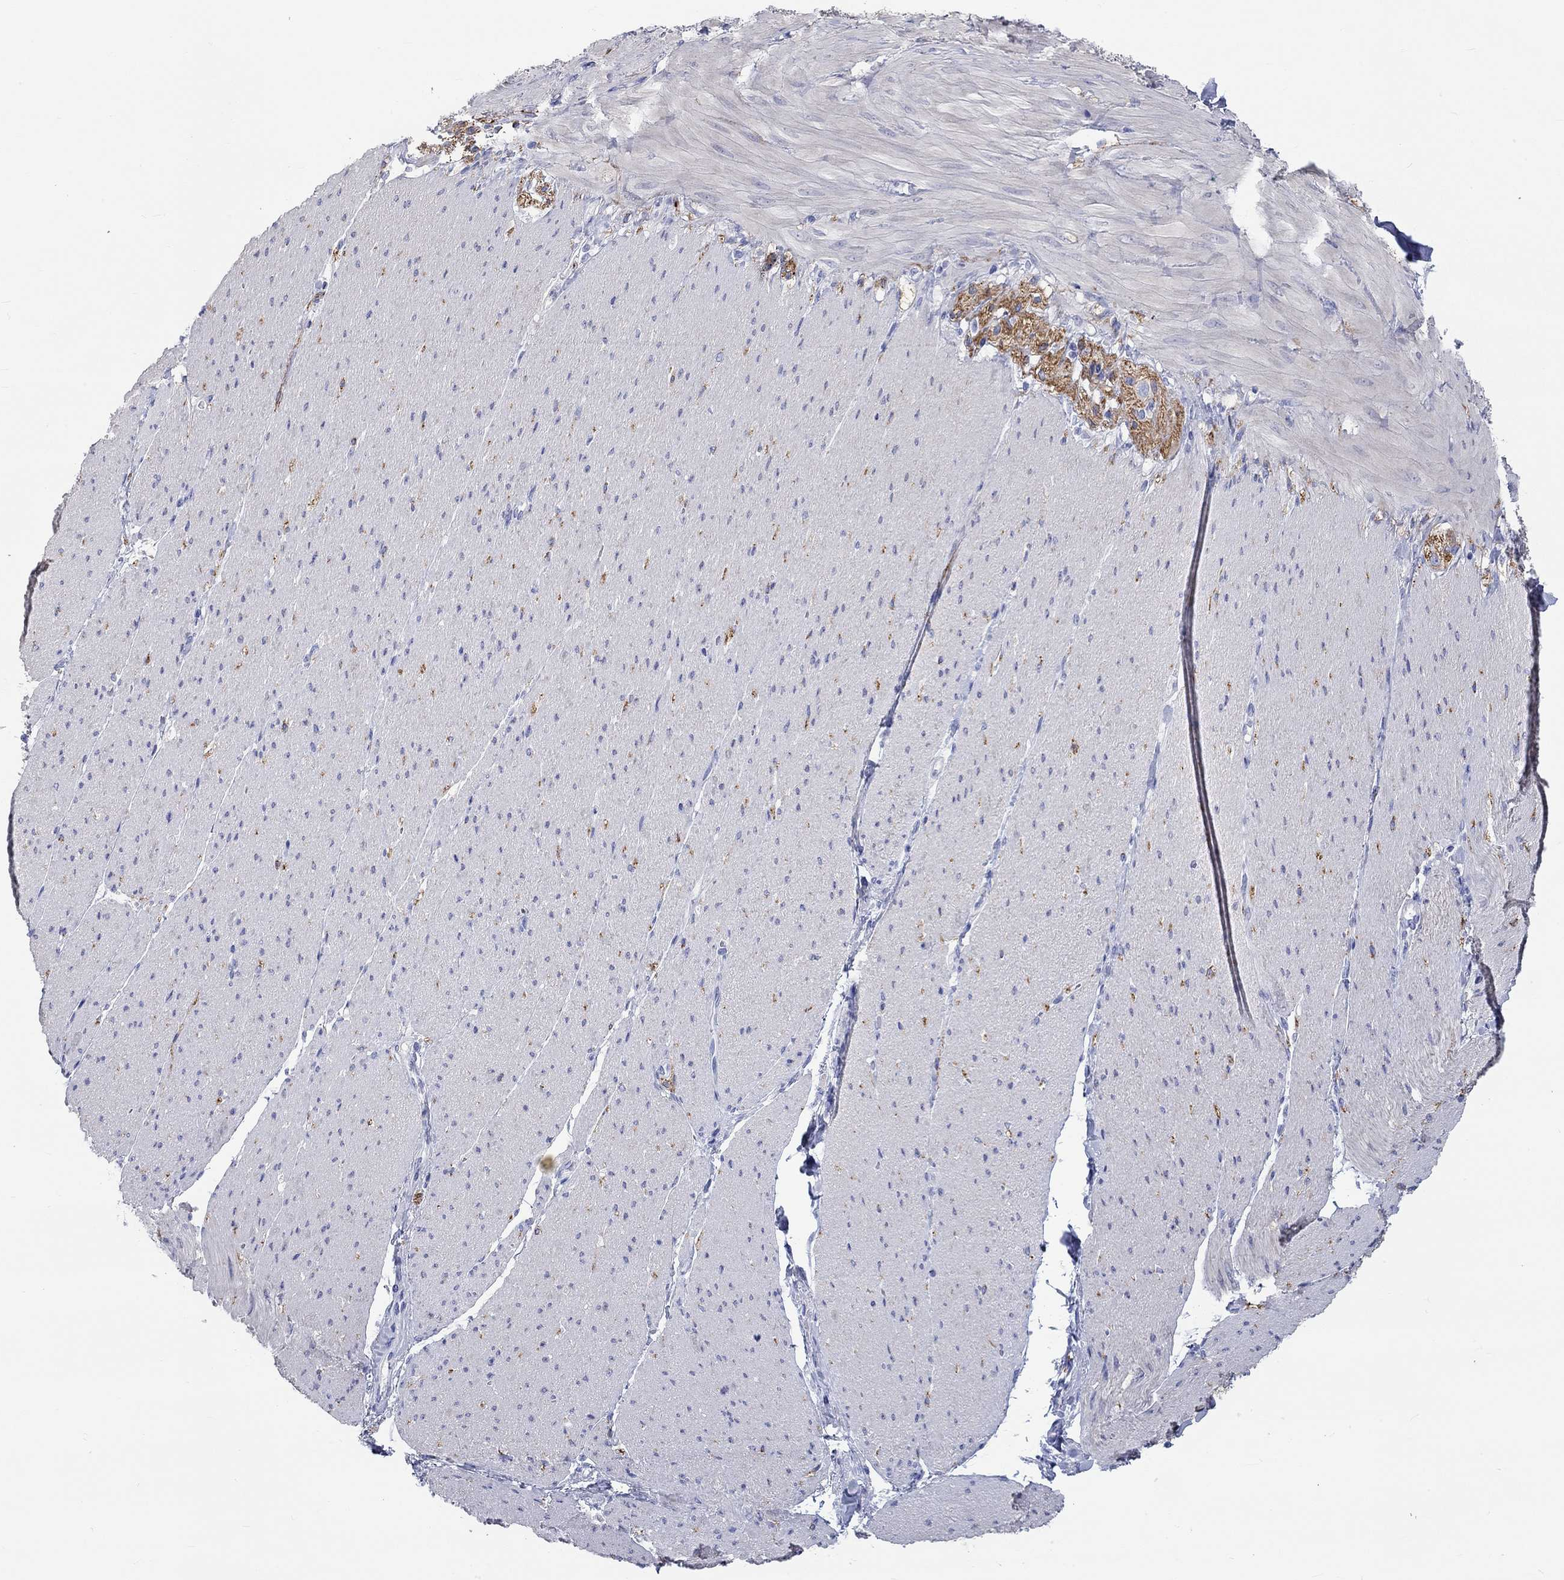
{"staining": {"intensity": "negative", "quantity": "none", "location": "none"}, "tissue": "soft tissue", "cell_type": "Fibroblasts", "image_type": "normal", "snomed": [{"axis": "morphology", "description": "Normal tissue, NOS"}, {"axis": "topography", "description": "Smooth muscle"}, {"axis": "topography", "description": "Duodenum"}, {"axis": "topography", "description": "Peripheral nerve tissue"}], "caption": "IHC photomicrograph of normal soft tissue stained for a protein (brown), which shows no expression in fibroblasts.", "gene": "SPATA9", "patient": {"sex": "female", "age": 61}}